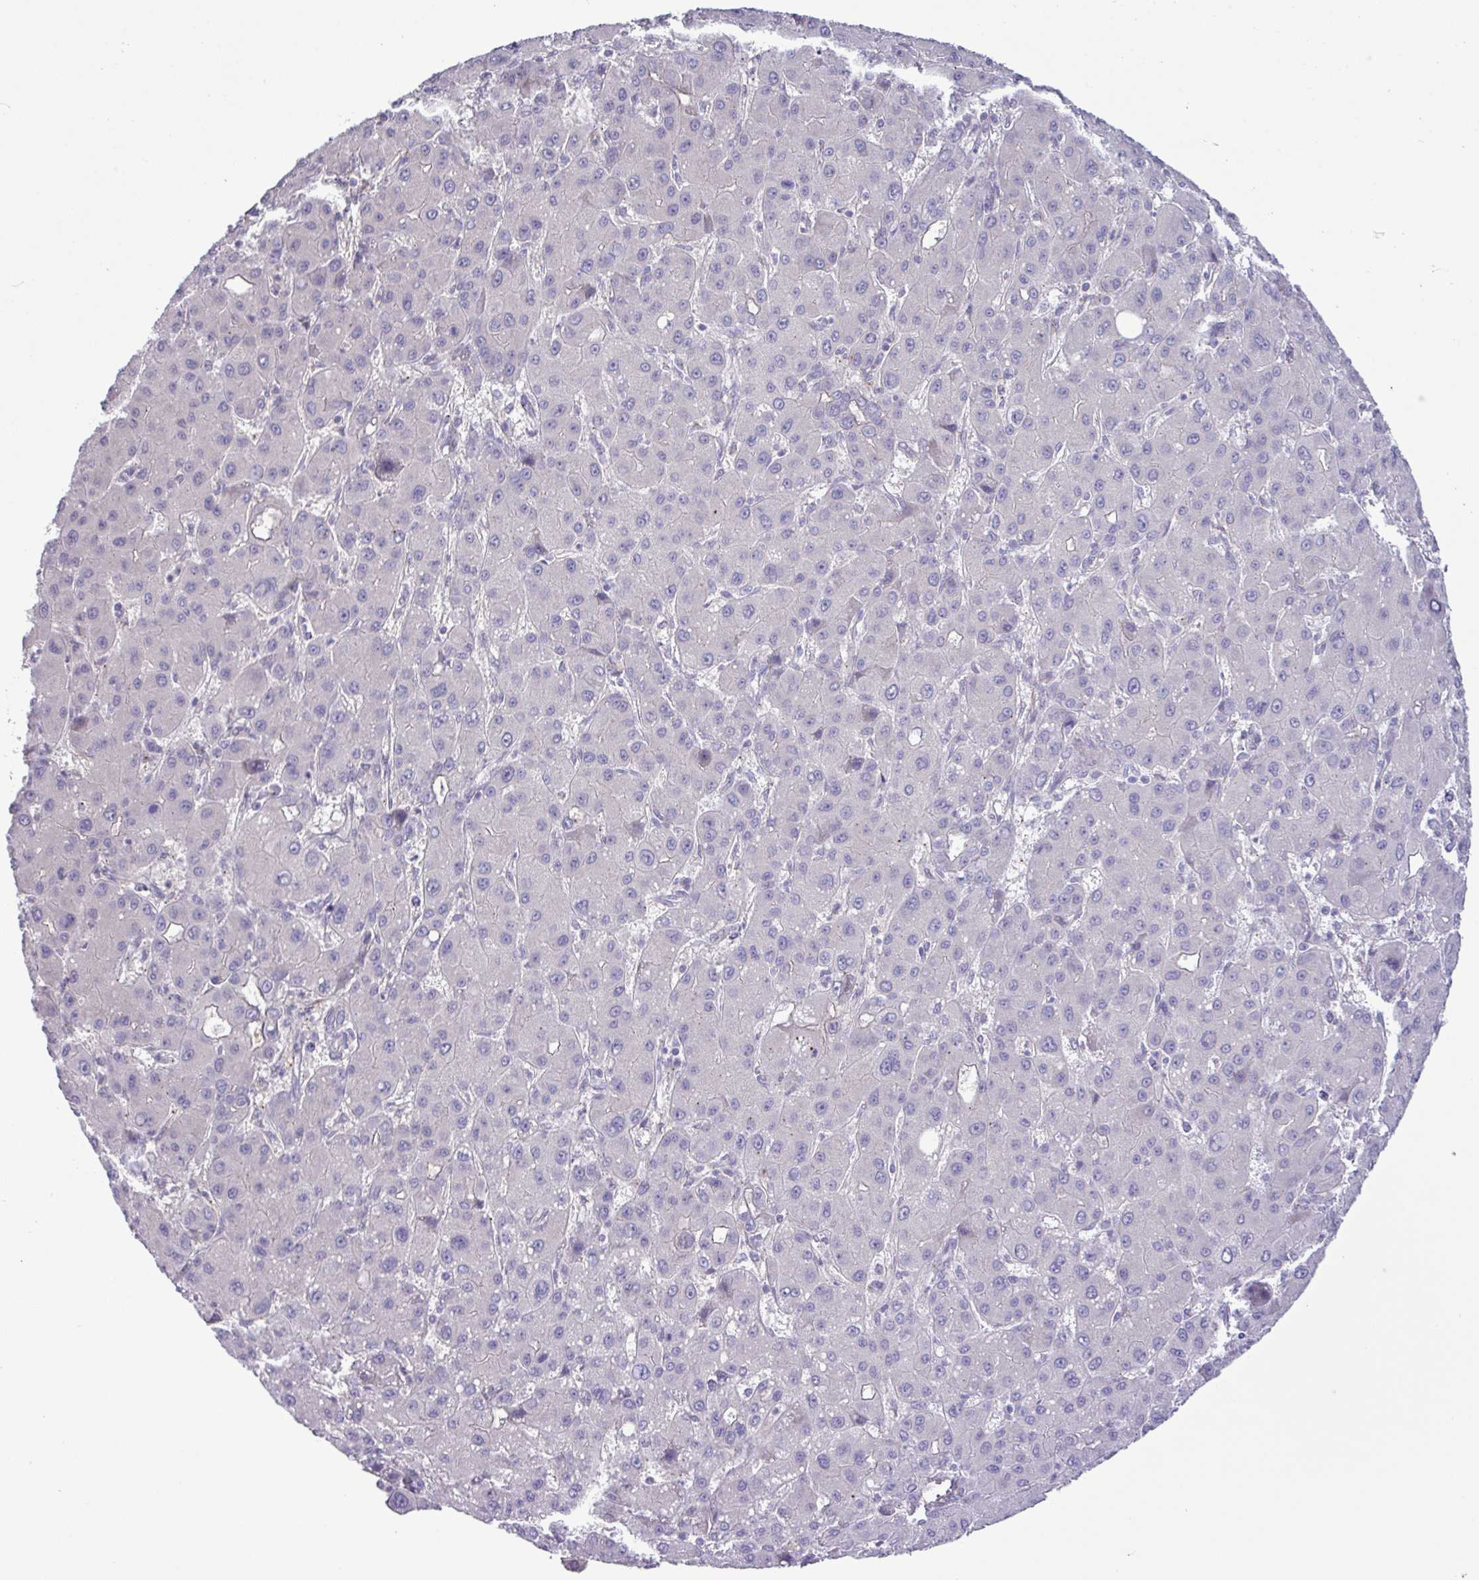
{"staining": {"intensity": "negative", "quantity": "none", "location": "none"}, "tissue": "liver cancer", "cell_type": "Tumor cells", "image_type": "cancer", "snomed": [{"axis": "morphology", "description": "Carcinoma, Hepatocellular, NOS"}, {"axis": "topography", "description": "Liver"}], "caption": "IHC histopathology image of liver cancer (hepatocellular carcinoma) stained for a protein (brown), which demonstrates no expression in tumor cells. Nuclei are stained in blue.", "gene": "SPINK8", "patient": {"sex": "male", "age": 55}}